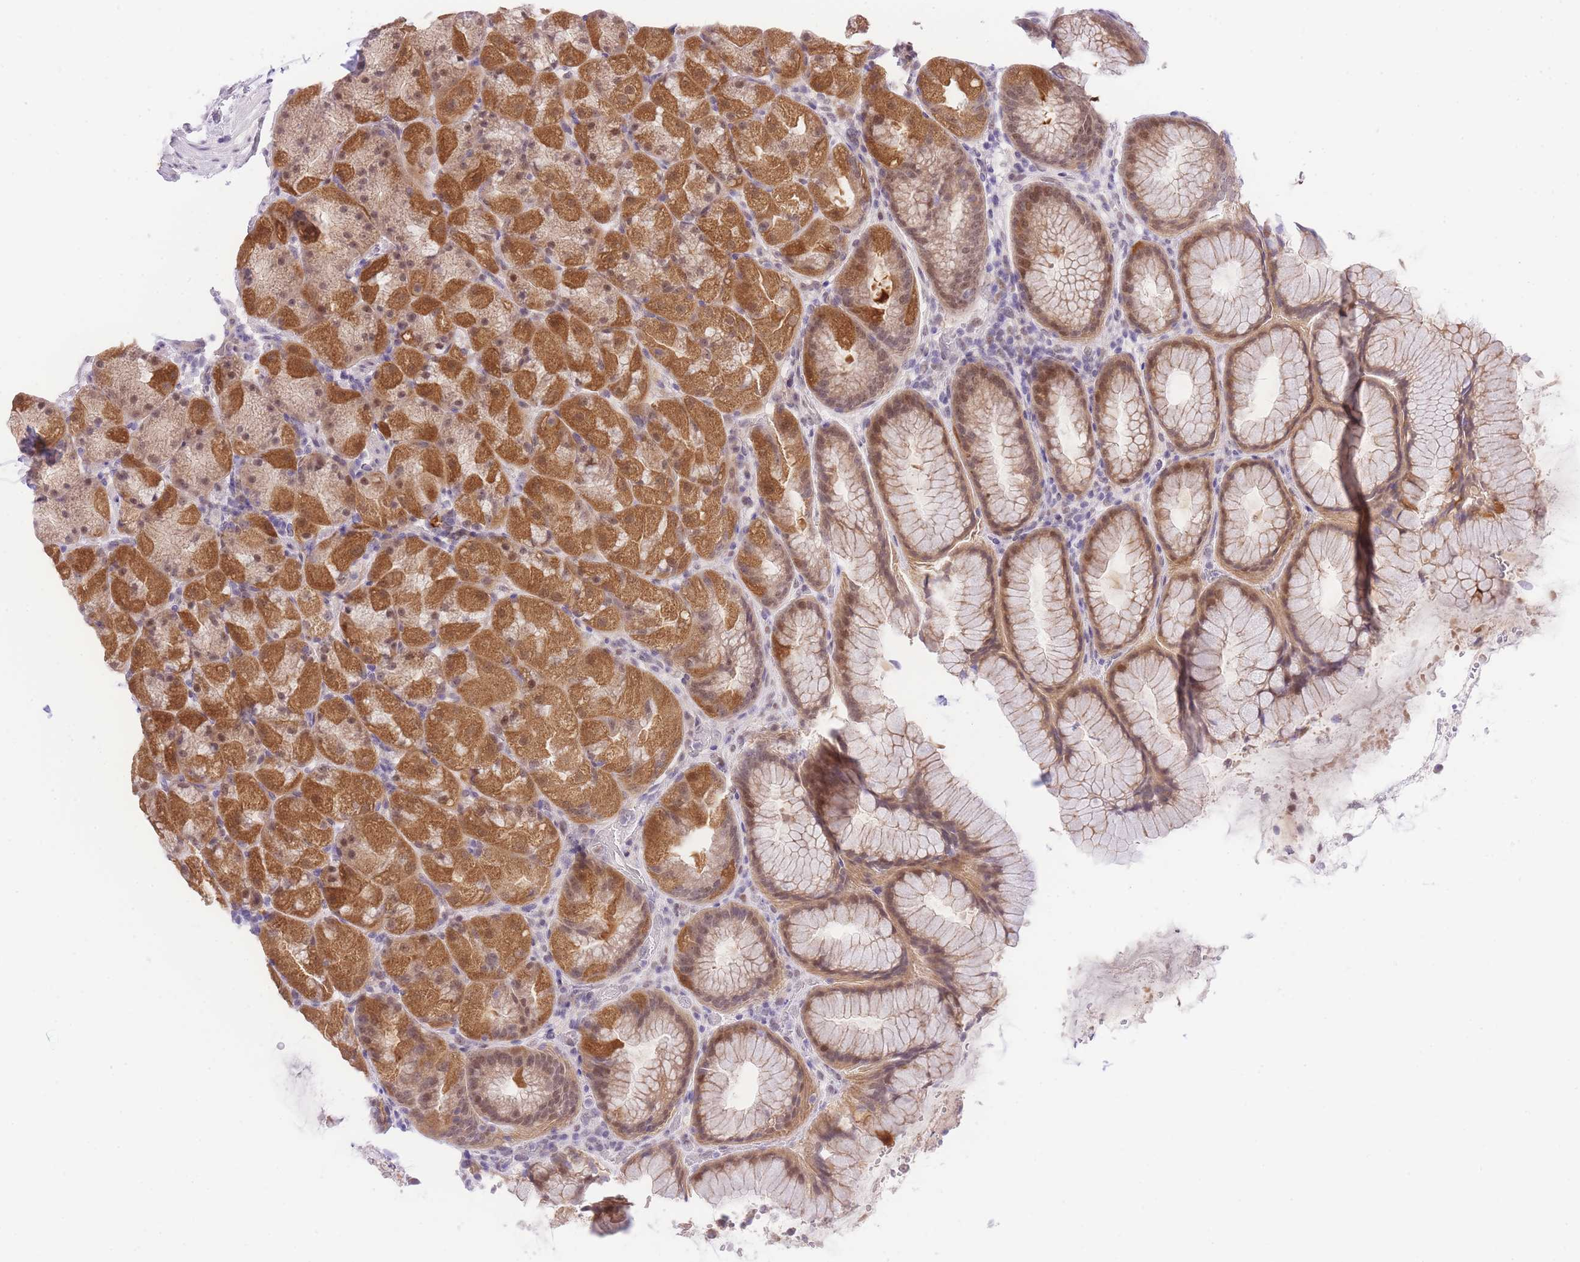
{"staining": {"intensity": "moderate", "quantity": ">75%", "location": "cytoplasmic/membranous,nuclear"}, "tissue": "stomach", "cell_type": "Glandular cells", "image_type": "normal", "snomed": [{"axis": "morphology", "description": "Normal tissue, NOS"}, {"axis": "topography", "description": "Stomach, upper"}, {"axis": "topography", "description": "Stomach"}], "caption": "Immunohistochemical staining of benign human stomach exhibits moderate cytoplasmic/membranous,nuclear protein positivity in about >75% of glandular cells.", "gene": "UBXN7", "patient": {"sex": "male", "age": 48}}